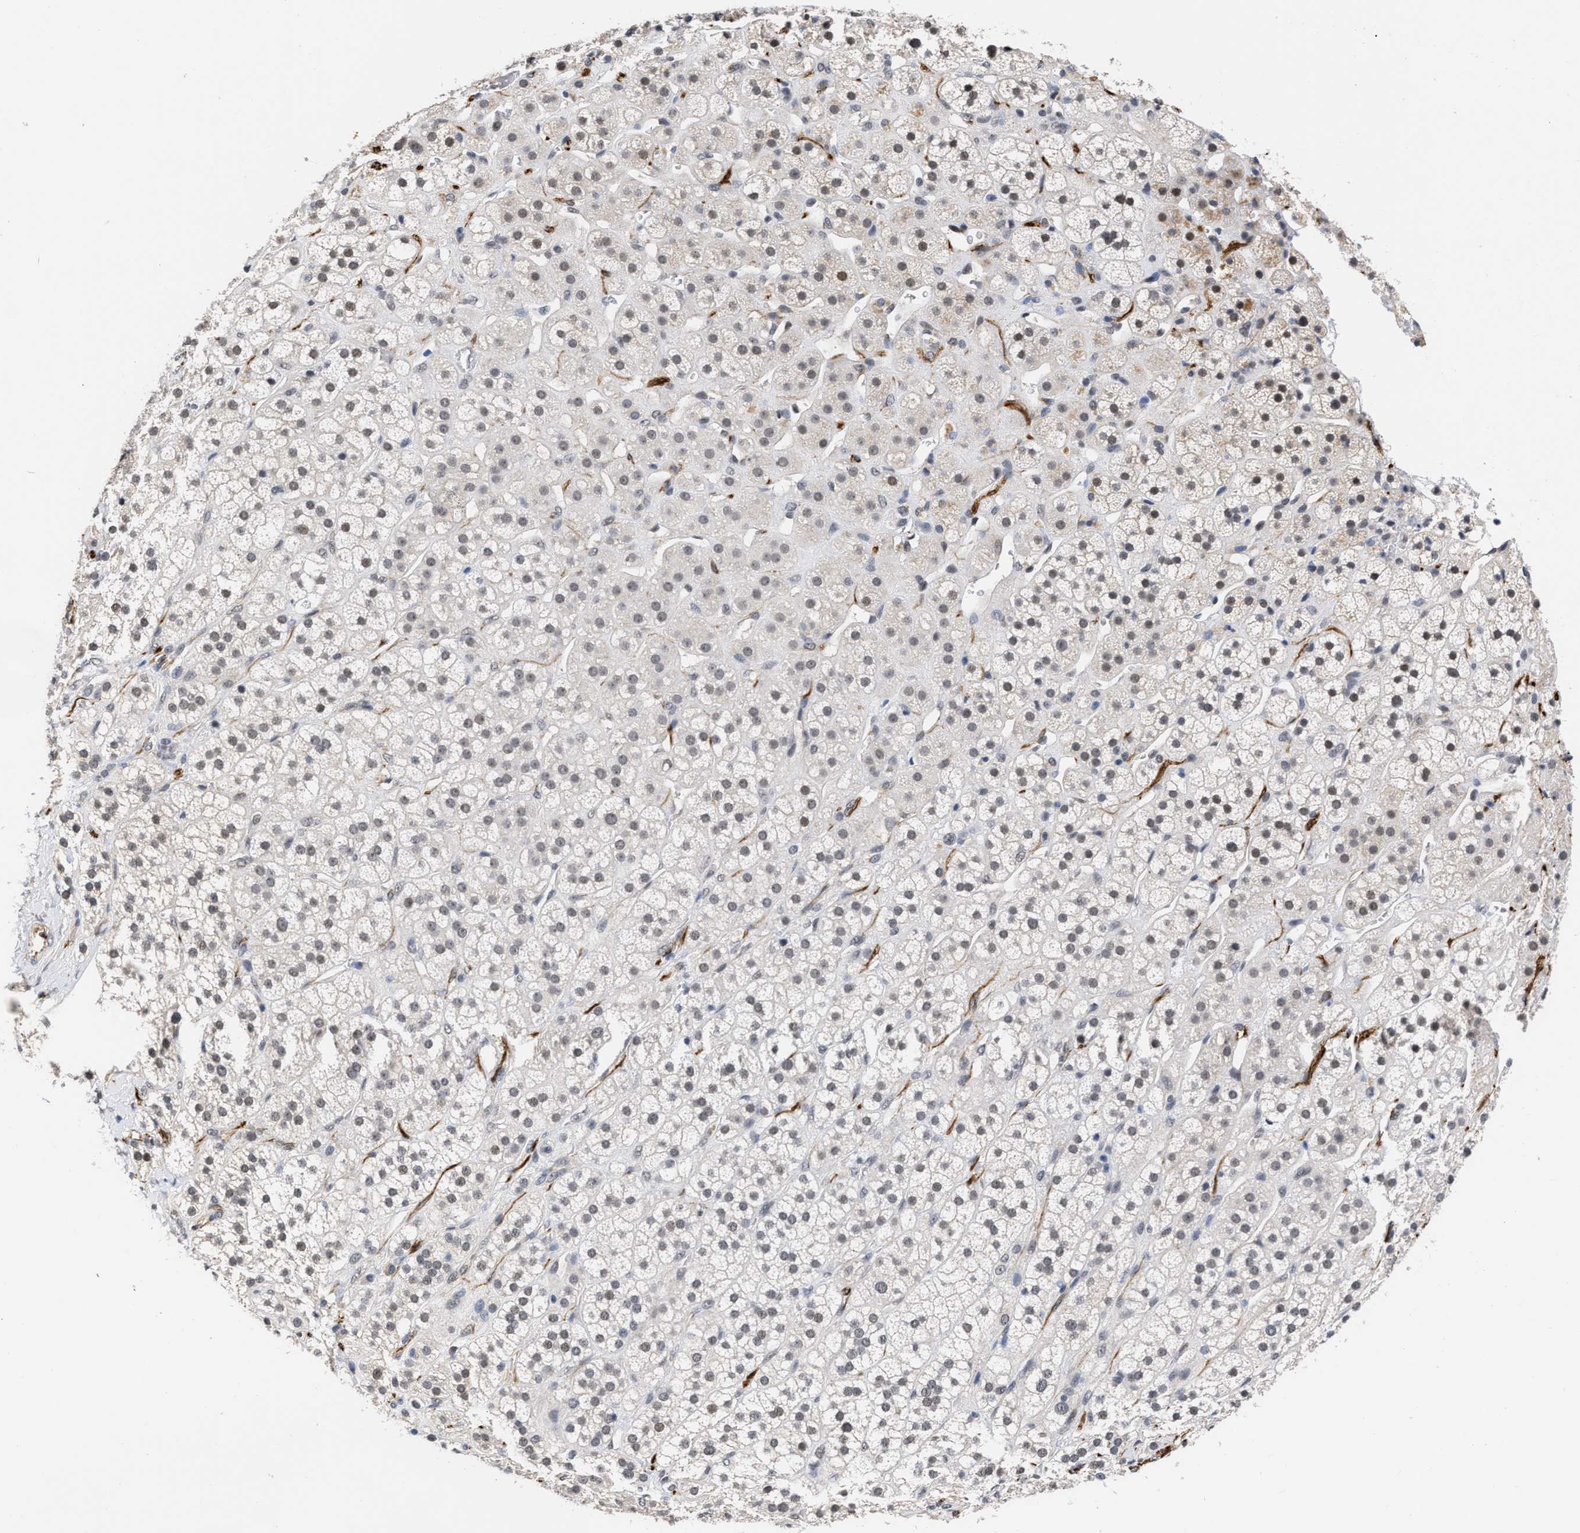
{"staining": {"intensity": "moderate", "quantity": "<25%", "location": "cytoplasmic/membranous,nuclear"}, "tissue": "adrenal gland", "cell_type": "Glandular cells", "image_type": "normal", "snomed": [{"axis": "morphology", "description": "Normal tissue, NOS"}, {"axis": "topography", "description": "Adrenal gland"}], "caption": "Protein staining of normal adrenal gland reveals moderate cytoplasmic/membranous,nuclear positivity in about <25% of glandular cells.", "gene": "AHNAK2", "patient": {"sex": "male", "age": 56}}